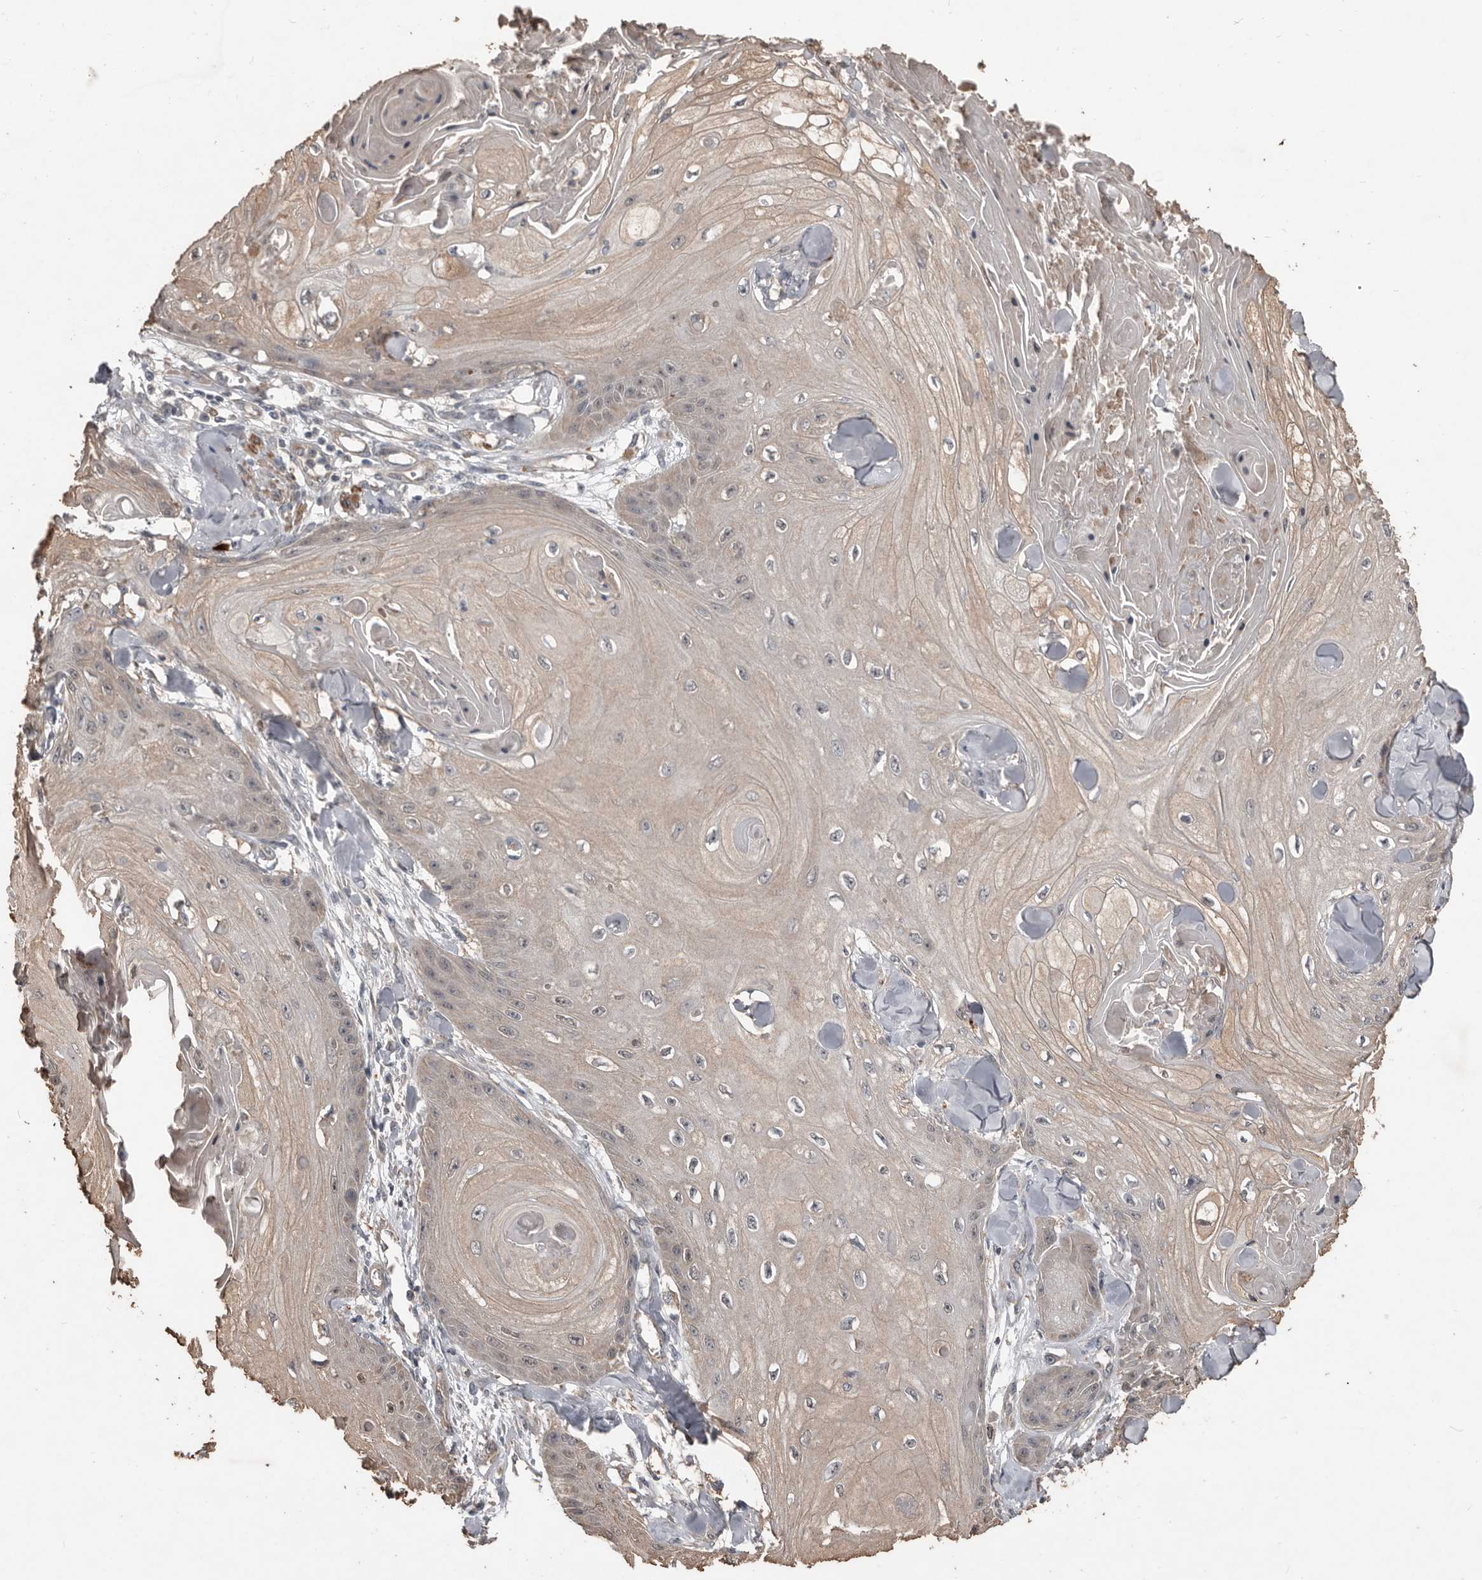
{"staining": {"intensity": "weak", "quantity": "<25%", "location": "cytoplasmic/membranous"}, "tissue": "skin cancer", "cell_type": "Tumor cells", "image_type": "cancer", "snomed": [{"axis": "morphology", "description": "Squamous cell carcinoma, NOS"}, {"axis": "topography", "description": "Skin"}], "caption": "Tumor cells are negative for brown protein staining in skin cancer (squamous cell carcinoma).", "gene": "BAMBI", "patient": {"sex": "male", "age": 74}}